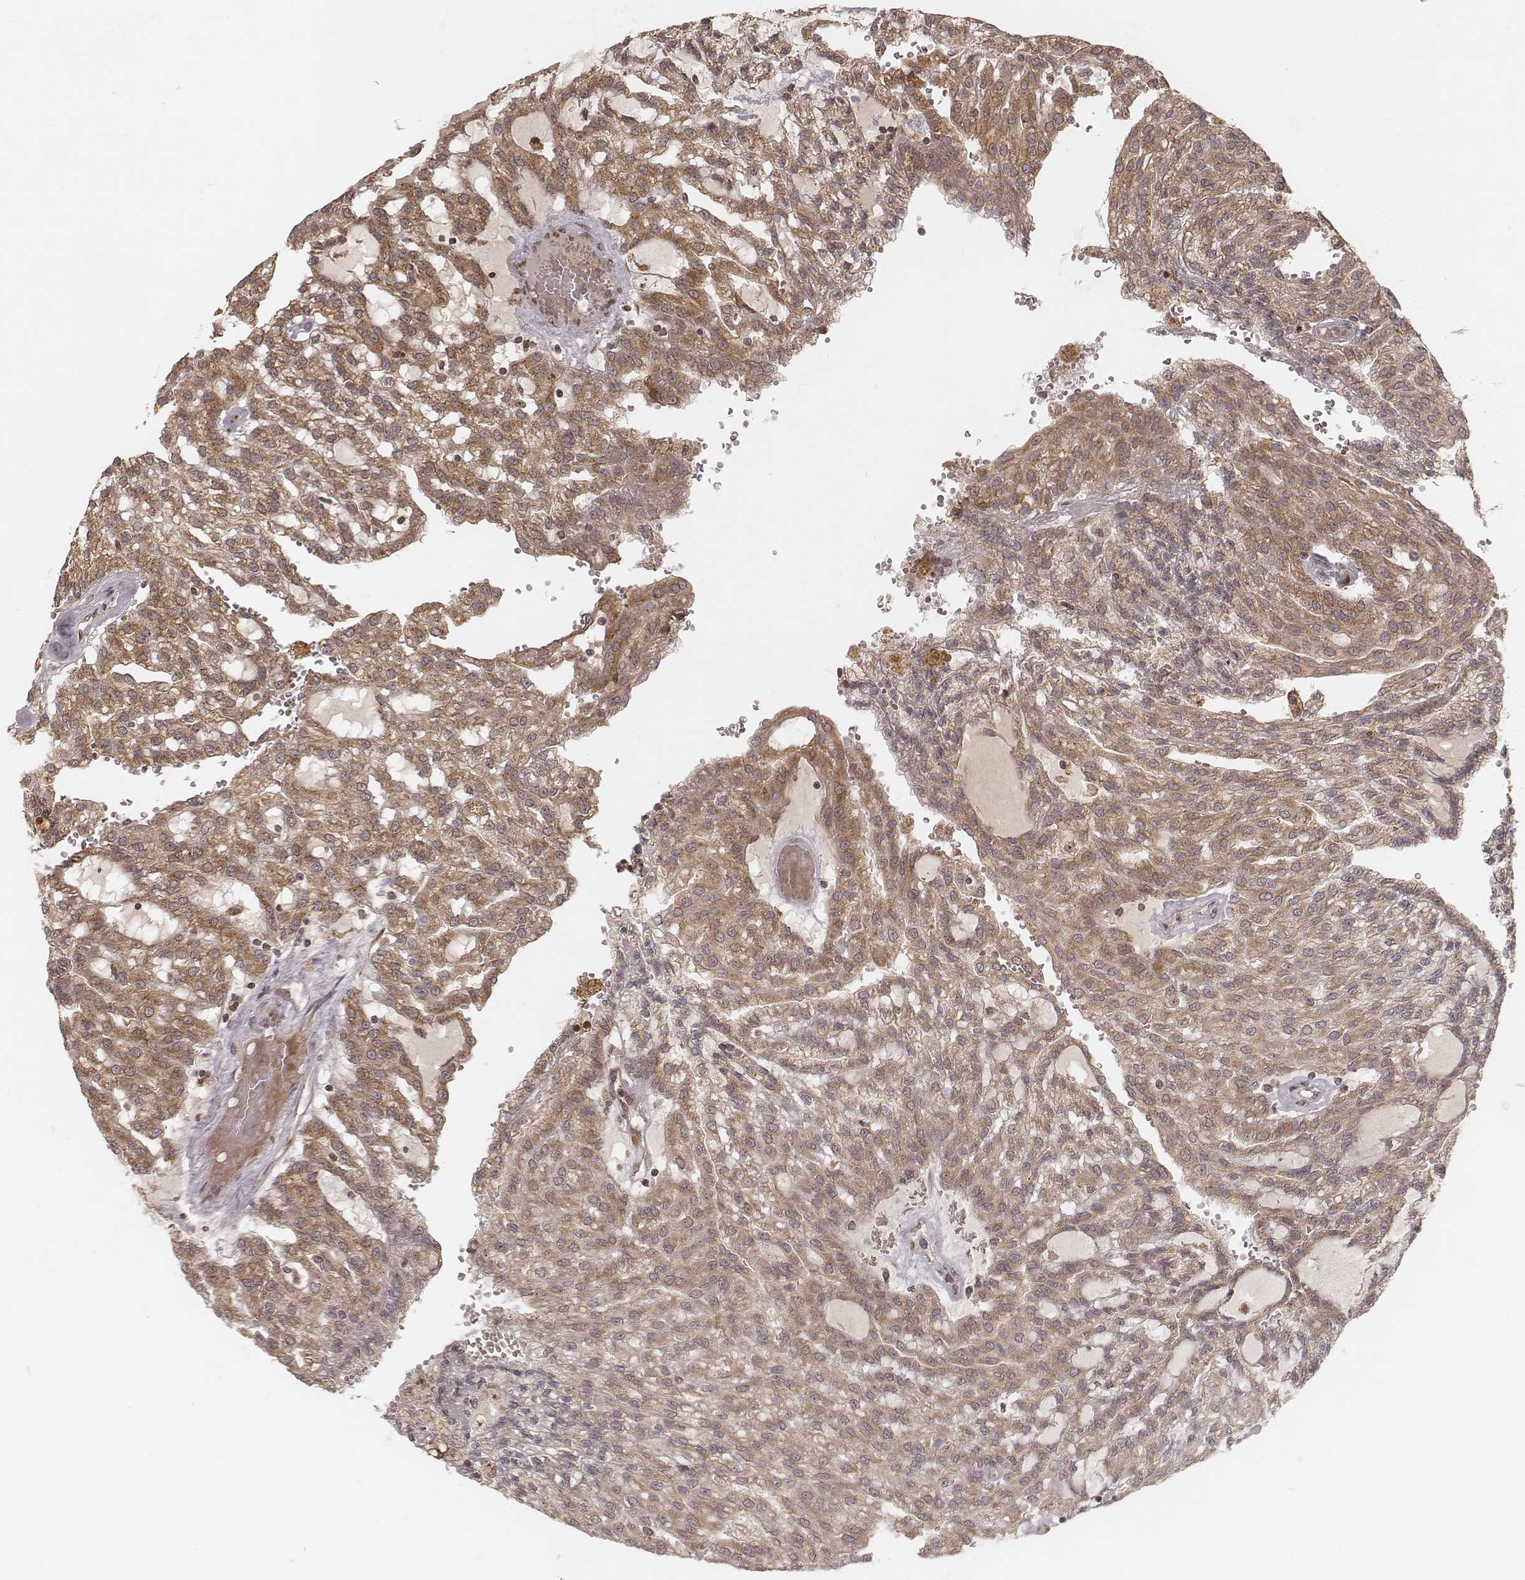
{"staining": {"intensity": "moderate", "quantity": ">75%", "location": "cytoplasmic/membranous"}, "tissue": "renal cancer", "cell_type": "Tumor cells", "image_type": "cancer", "snomed": [{"axis": "morphology", "description": "Adenocarcinoma, NOS"}, {"axis": "topography", "description": "Kidney"}], "caption": "Moderate cytoplasmic/membranous protein positivity is seen in approximately >75% of tumor cells in renal cancer.", "gene": "MYO19", "patient": {"sex": "male", "age": 63}}